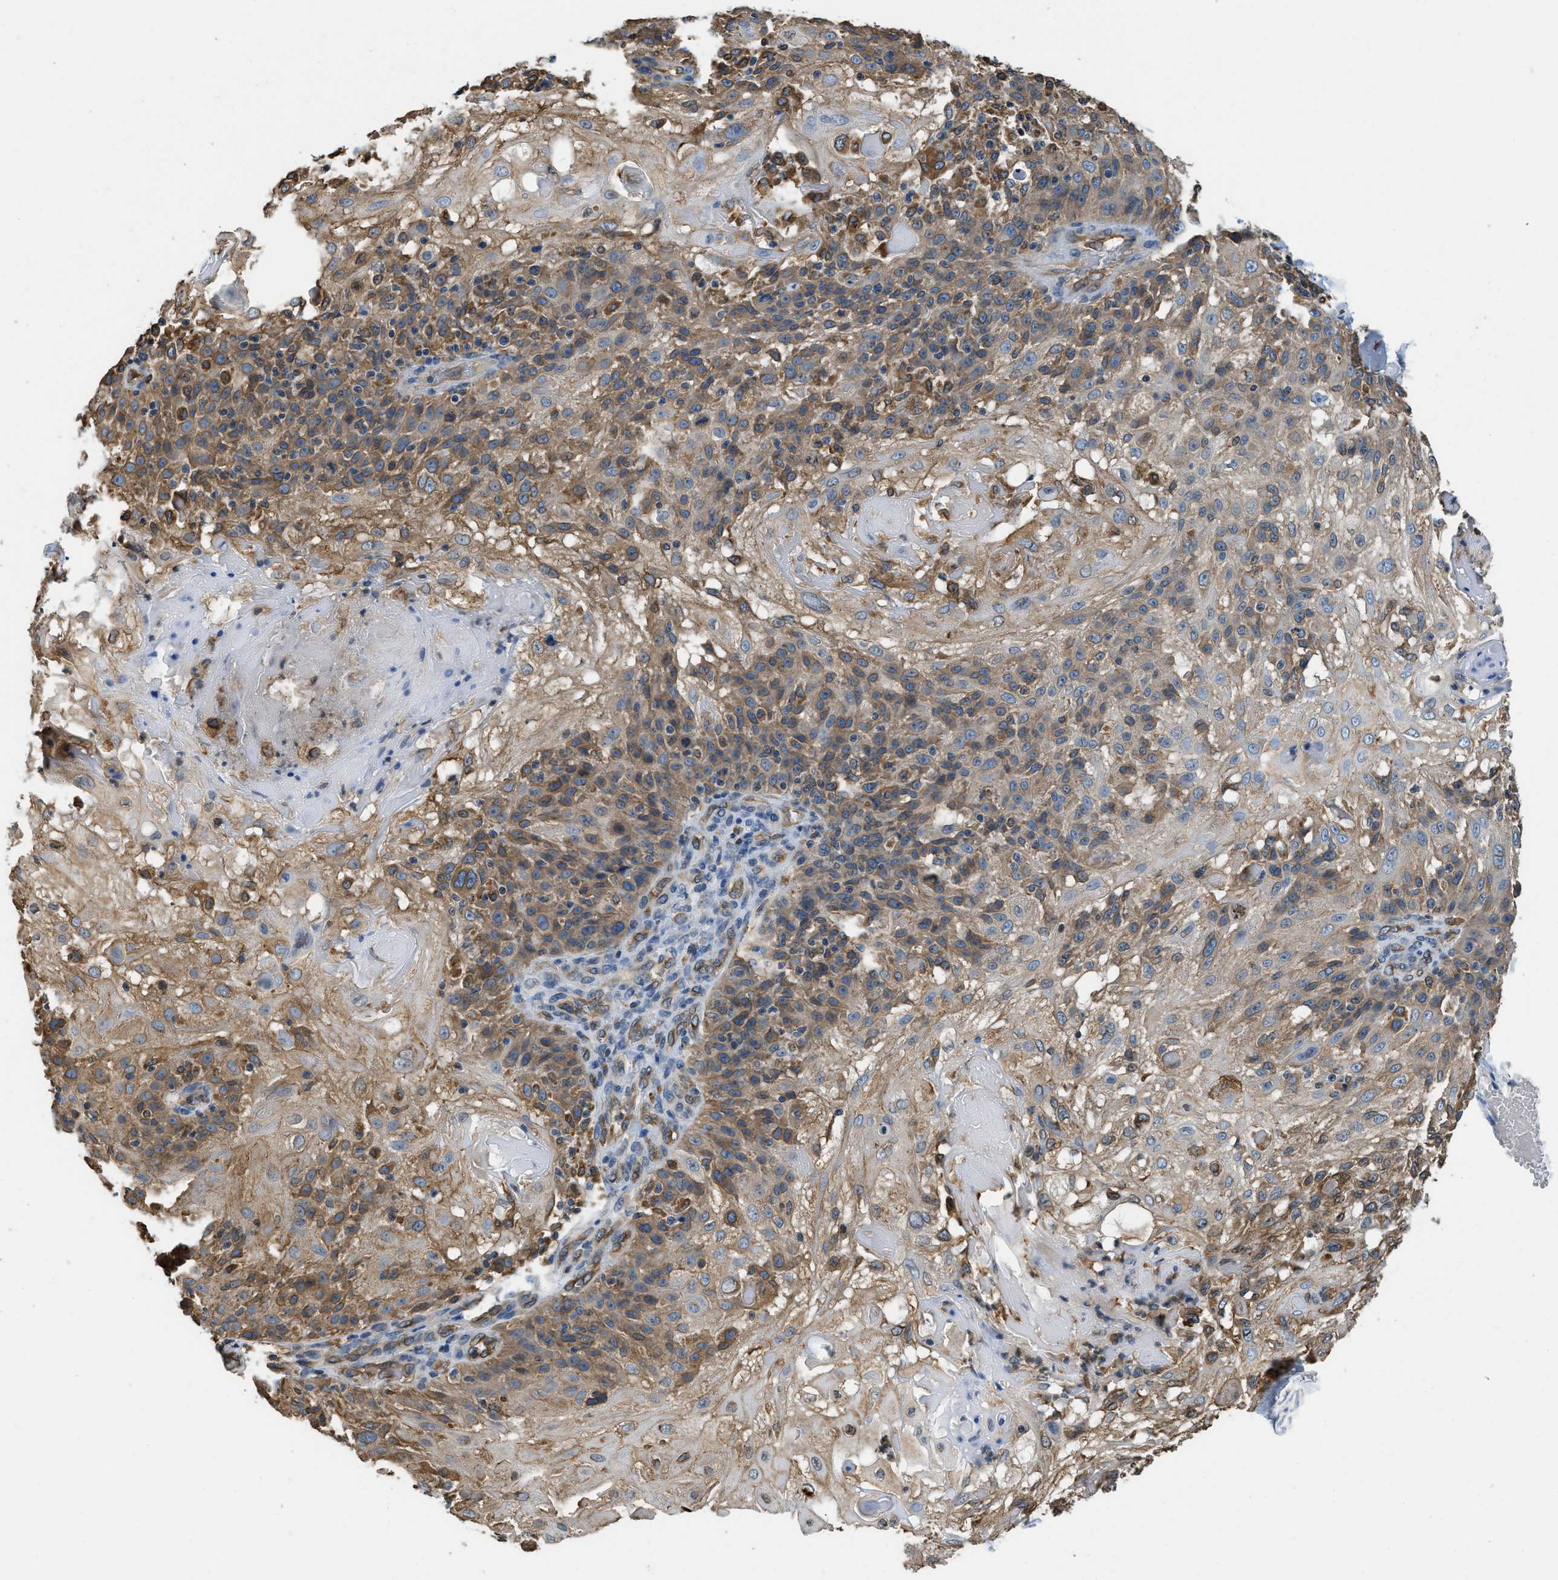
{"staining": {"intensity": "moderate", "quantity": ">75%", "location": "cytoplasmic/membranous"}, "tissue": "skin cancer", "cell_type": "Tumor cells", "image_type": "cancer", "snomed": [{"axis": "morphology", "description": "Normal tissue, NOS"}, {"axis": "morphology", "description": "Squamous cell carcinoma, NOS"}, {"axis": "topography", "description": "Skin"}], "caption": "Immunohistochemical staining of human skin cancer exhibits medium levels of moderate cytoplasmic/membranous expression in about >75% of tumor cells.", "gene": "BCAP31", "patient": {"sex": "female", "age": 83}}